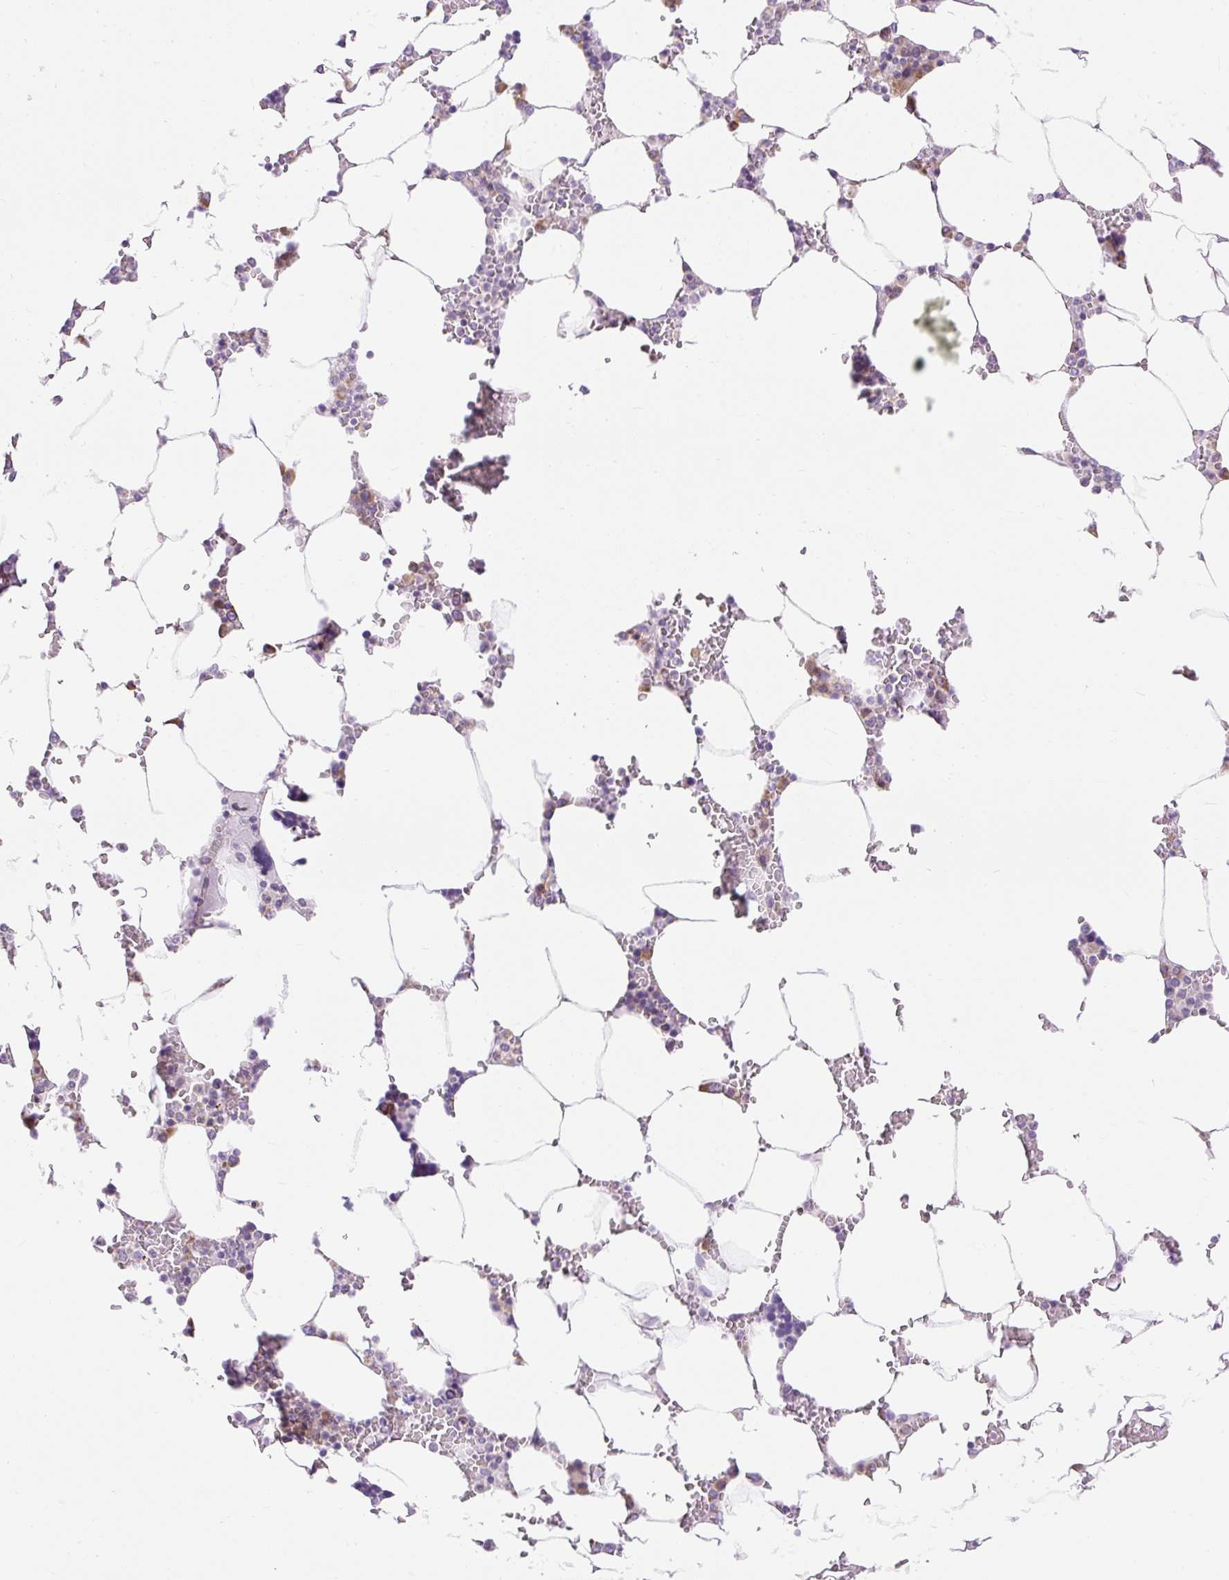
{"staining": {"intensity": "moderate", "quantity": "<25%", "location": "cytoplasmic/membranous"}, "tissue": "bone marrow", "cell_type": "Hematopoietic cells", "image_type": "normal", "snomed": [{"axis": "morphology", "description": "Normal tissue, NOS"}, {"axis": "topography", "description": "Bone marrow"}], "caption": "Hematopoietic cells display moderate cytoplasmic/membranous staining in about <25% of cells in normal bone marrow.", "gene": "GPR45", "patient": {"sex": "male", "age": 64}}